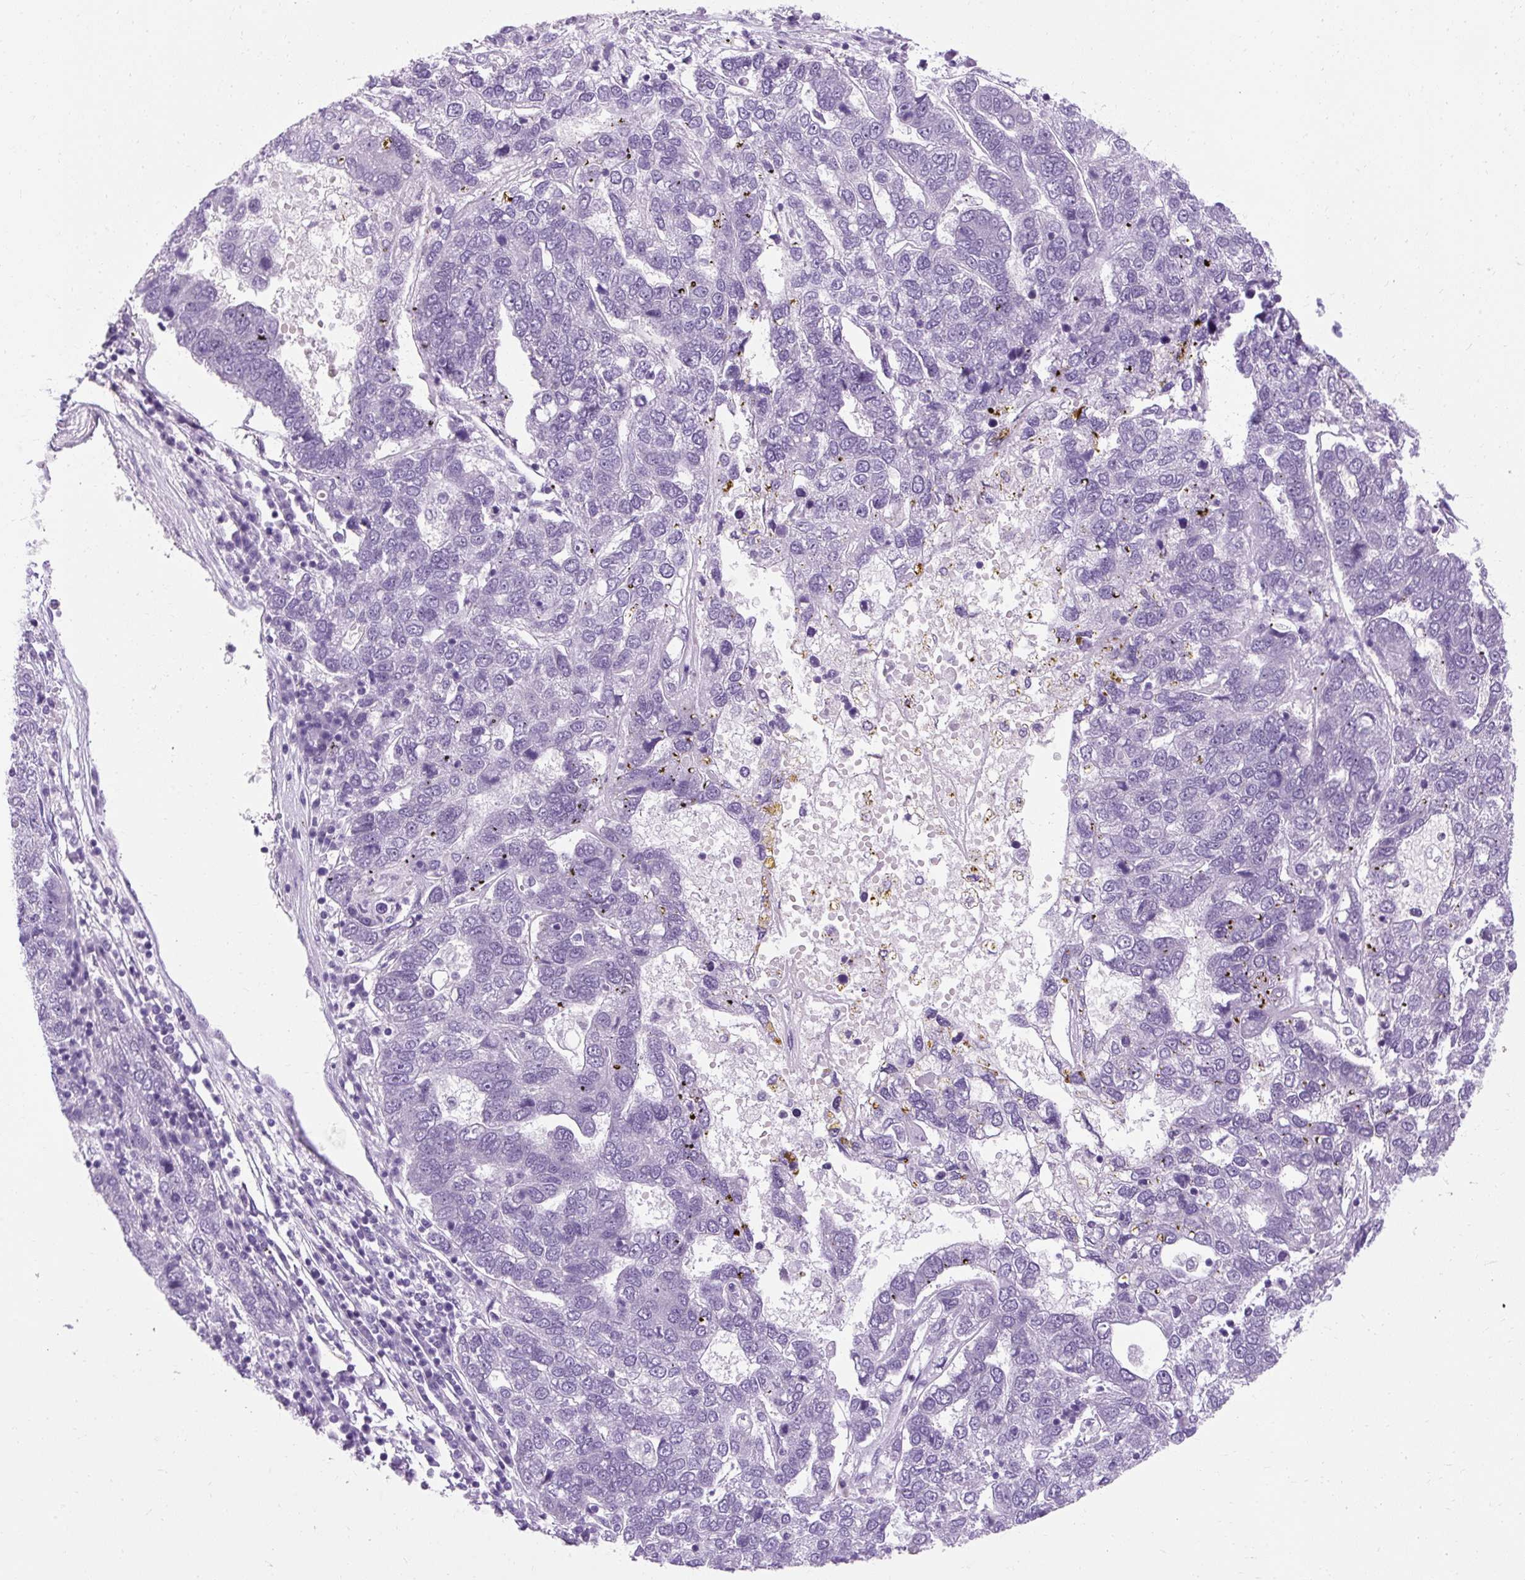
{"staining": {"intensity": "negative", "quantity": "none", "location": "none"}, "tissue": "pancreatic cancer", "cell_type": "Tumor cells", "image_type": "cancer", "snomed": [{"axis": "morphology", "description": "Adenocarcinoma, NOS"}, {"axis": "topography", "description": "Pancreas"}], "caption": "Protein analysis of pancreatic adenocarcinoma displays no significant expression in tumor cells.", "gene": "B3GNT4", "patient": {"sex": "female", "age": 61}}